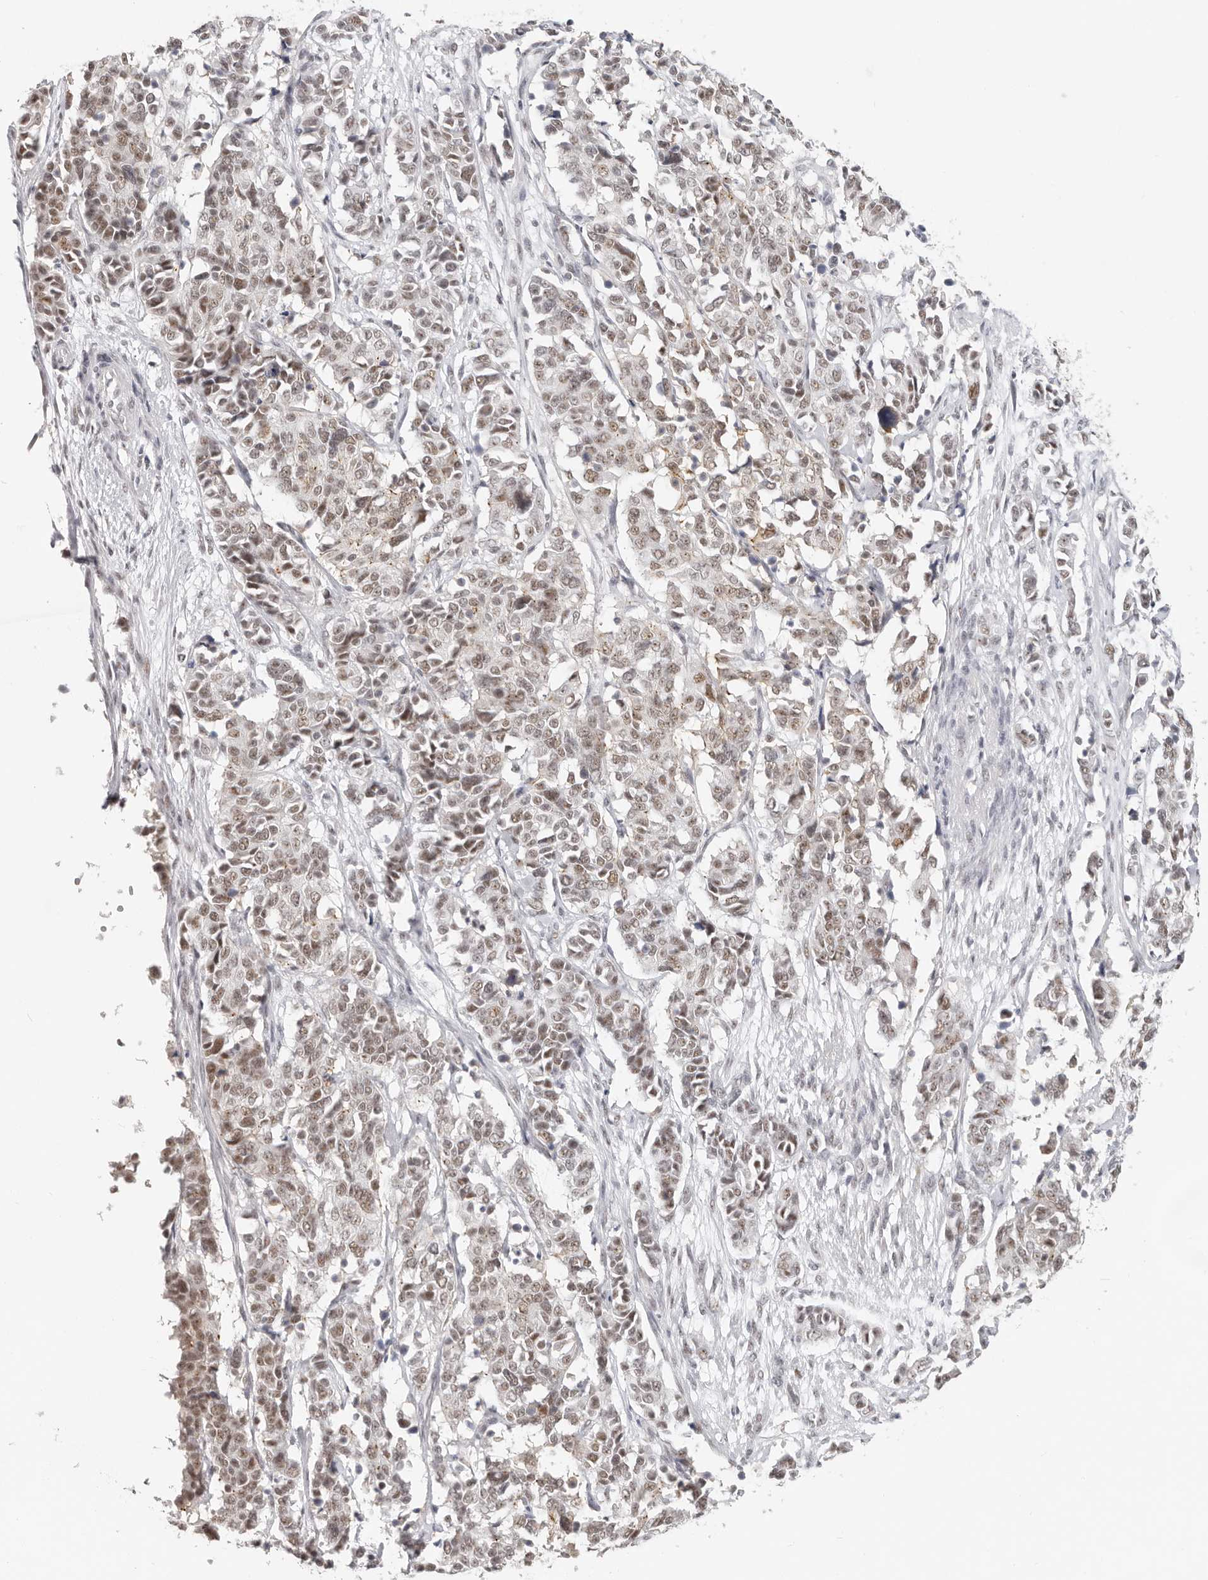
{"staining": {"intensity": "moderate", "quantity": ">75%", "location": "nuclear"}, "tissue": "cervical cancer", "cell_type": "Tumor cells", "image_type": "cancer", "snomed": [{"axis": "morphology", "description": "Normal tissue, NOS"}, {"axis": "morphology", "description": "Squamous cell carcinoma, NOS"}, {"axis": "topography", "description": "Cervix"}], "caption": "Cervical cancer (squamous cell carcinoma) tissue shows moderate nuclear expression in approximately >75% of tumor cells", "gene": "LARP7", "patient": {"sex": "female", "age": 35}}